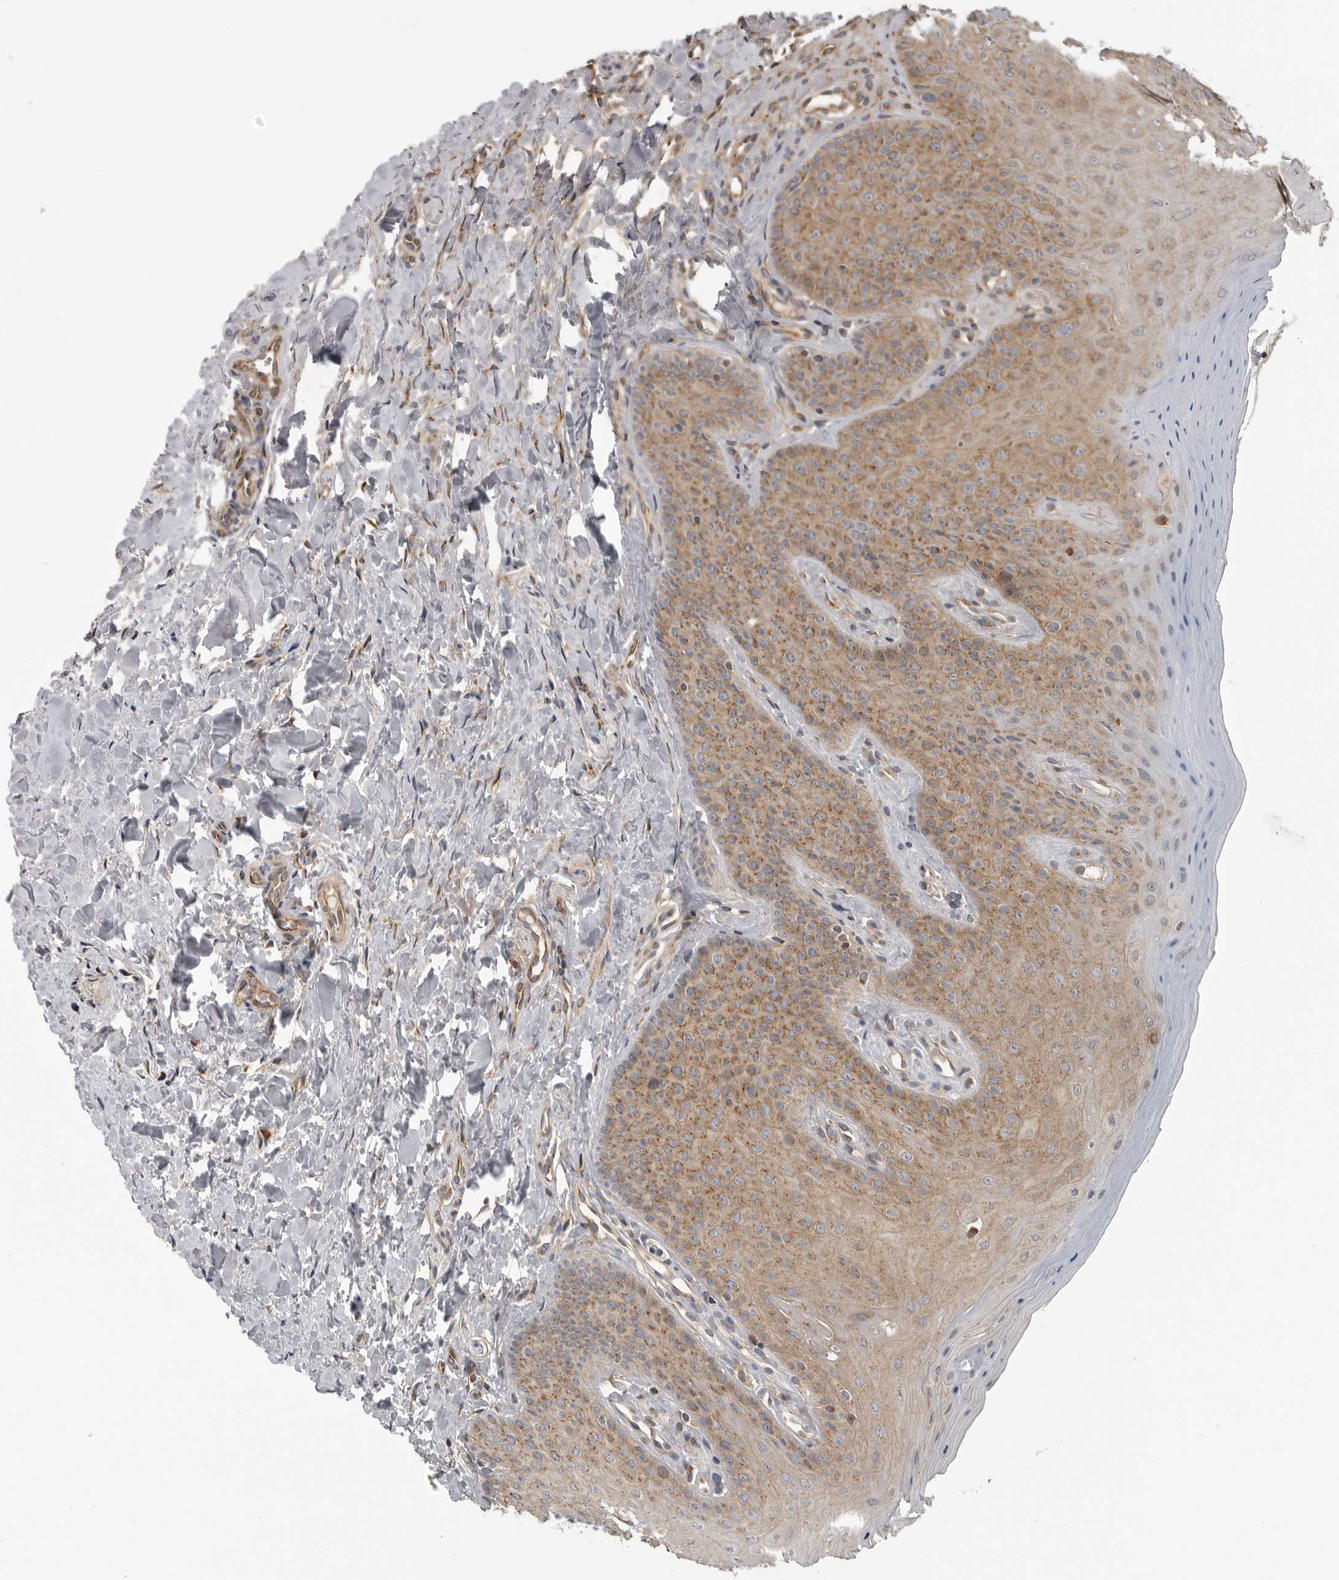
{"staining": {"intensity": "moderate", "quantity": ">75%", "location": "cytoplasmic/membranous"}, "tissue": "oral mucosa", "cell_type": "Squamous epithelial cells", "image_type": "normal", "snomed": [{"axis": "morphology", "description": "Normal tissue, NOS"}, {"axis": "topography", "description": "Oral tissue"}], "caption": "Immunohistochemistry (DAB) staining of unremarkable oral mucosa shows moderate cytoplasmic/membranous protein staining in about >75% of squamous epithelial cells.", "gene": "LRRC45", "patient": {"sex": "female", "age": 31}}